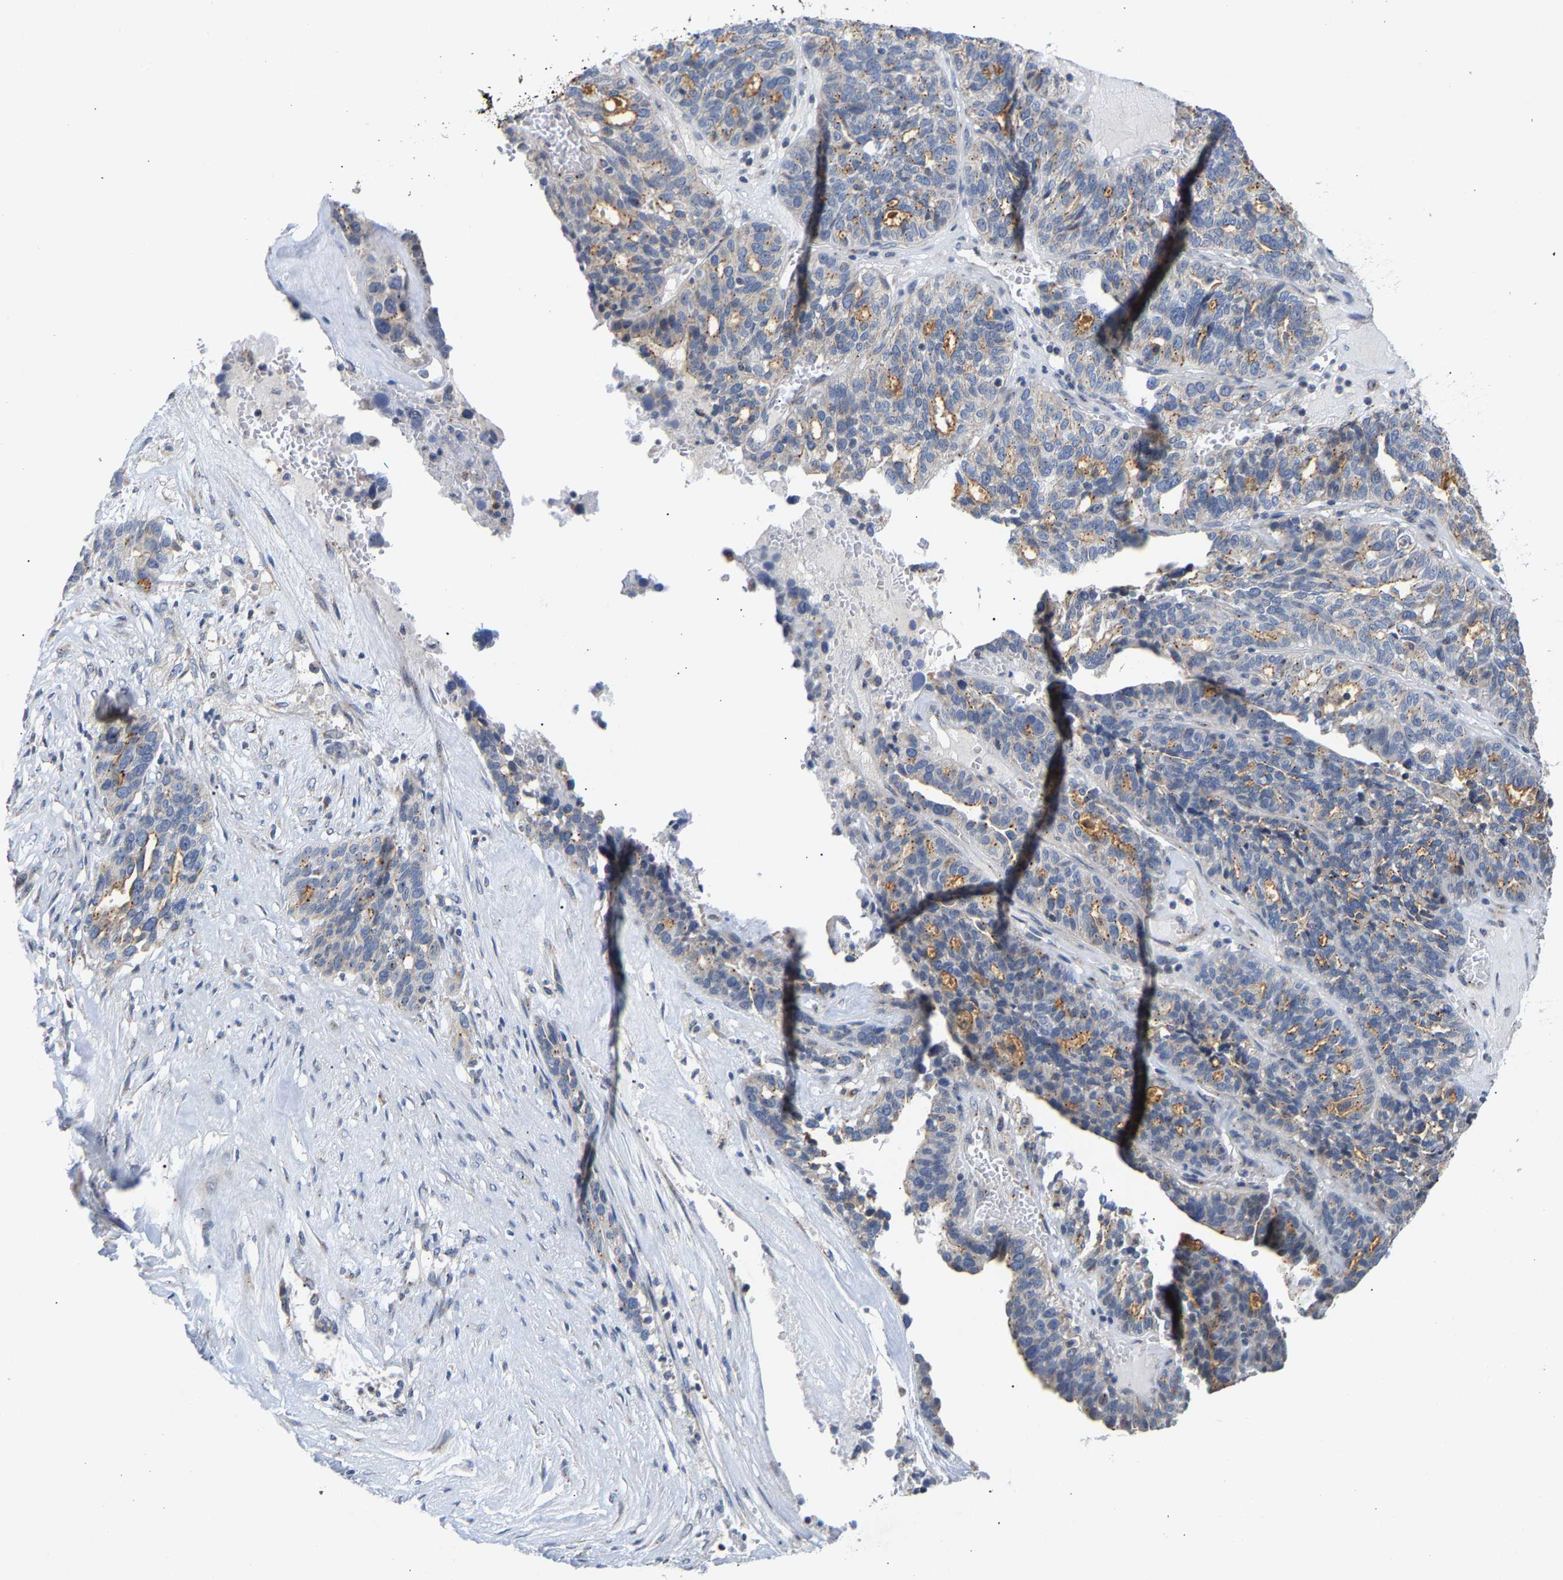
{"staining": {"intensity": "negative", "quantity": "none", "location": "none"}, "tissue": "ovarian cancer", "cell_type": "Tumor cells", "image_type": "cancer", "snomed": [{"axis": "morphology", "description": "Cystadenocarcinoma, serous, NOS"}, {"axis": "topography", "description": "Ovary"}], "caption": "The histopathology image exhibits no staining of tumor cells in ovarian cancer.", "gene": "PCNT", "patient": {"sex": "female", "age": 59}}